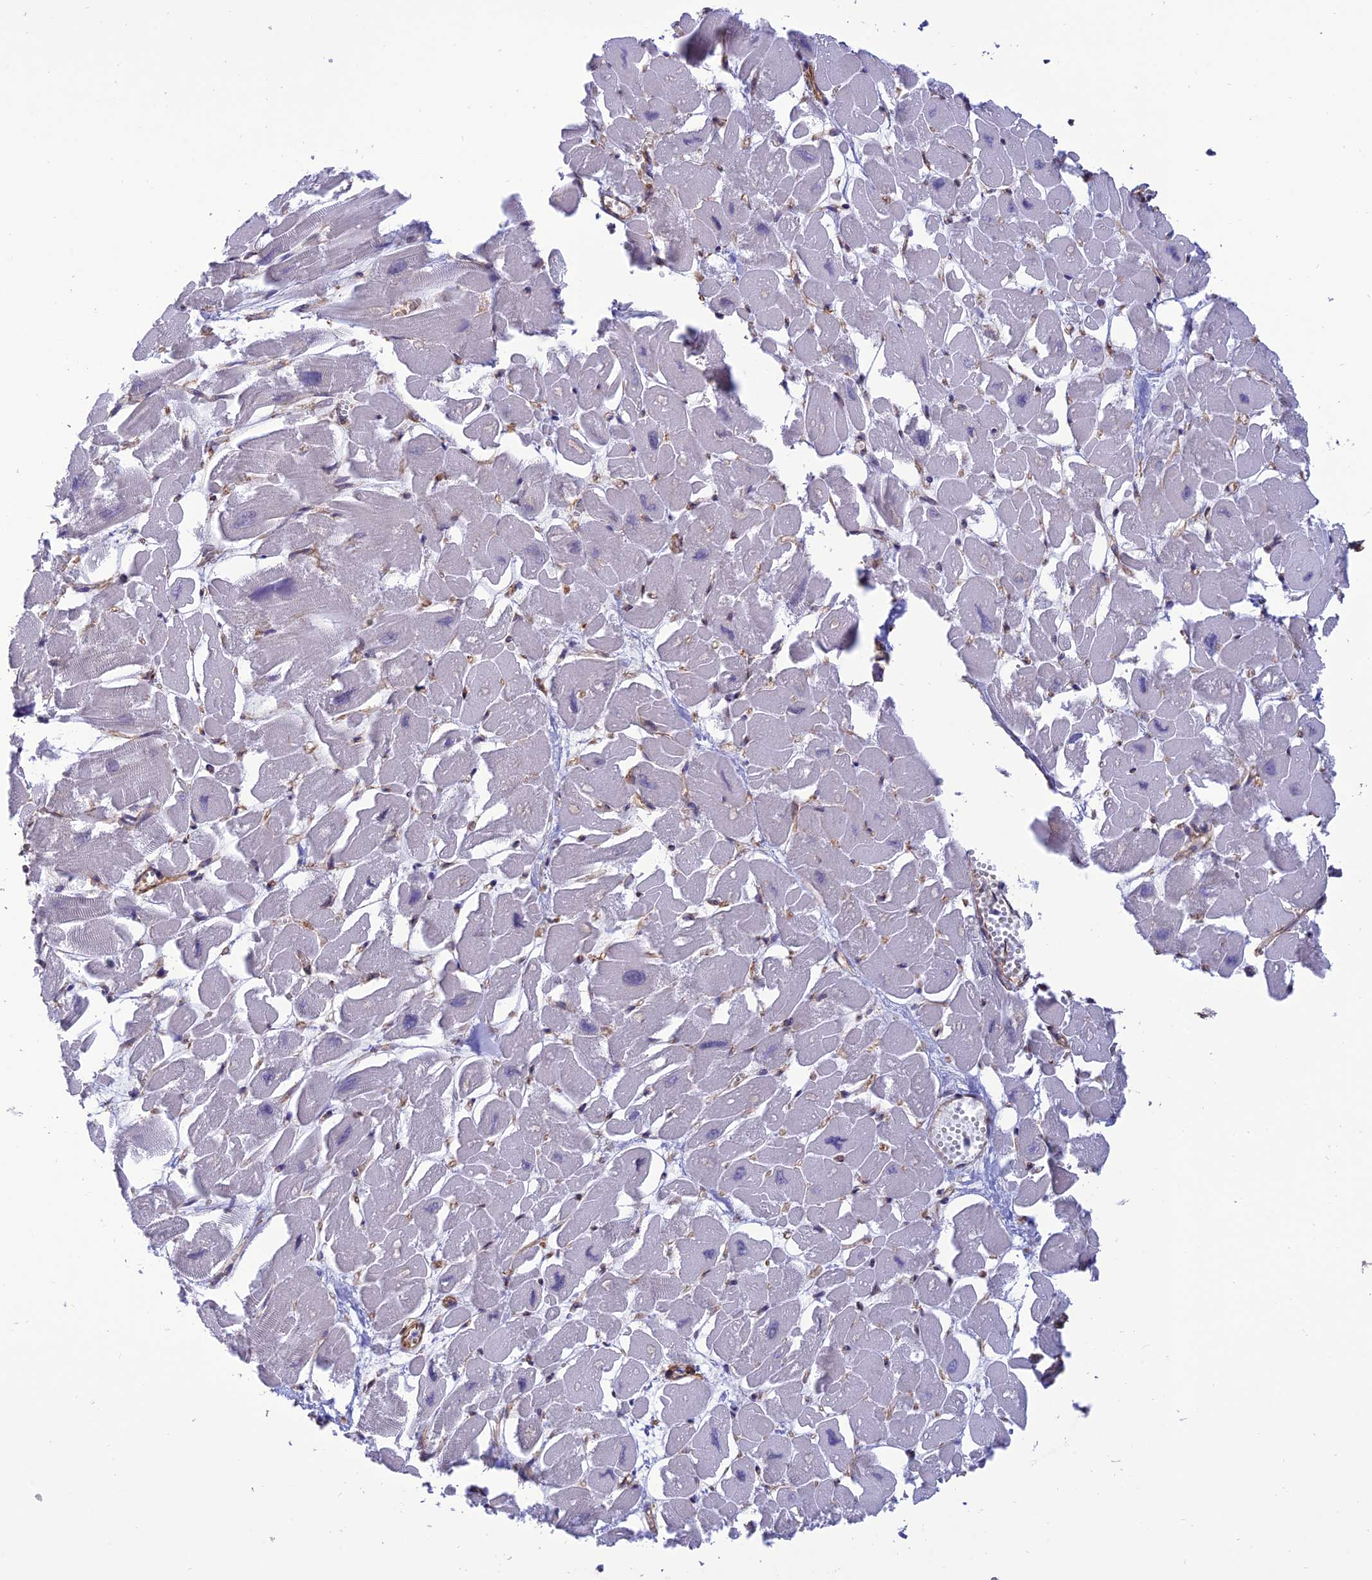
{"staining": {"intensity": "negative", "quantity": "none", "location": "none"}, "tissue": "heart muscle", "cell_type": "Cardiomyocytes", "image_type": "normal", "snomed": [{"axis": "morphology", "description": "Normal tissue, NOS"}, {"axis": "topography", "description": "Heart"}], "caption": "DAB immunohistochemical staining of unremarkable heart muscle displays no significant expression in cardiomyocytes. (Immunohistochemistry (ihc), brightfield microscopy, high magnification).", "gene": "PAGR1", "patient": {"sex": "male", "age": 54}}